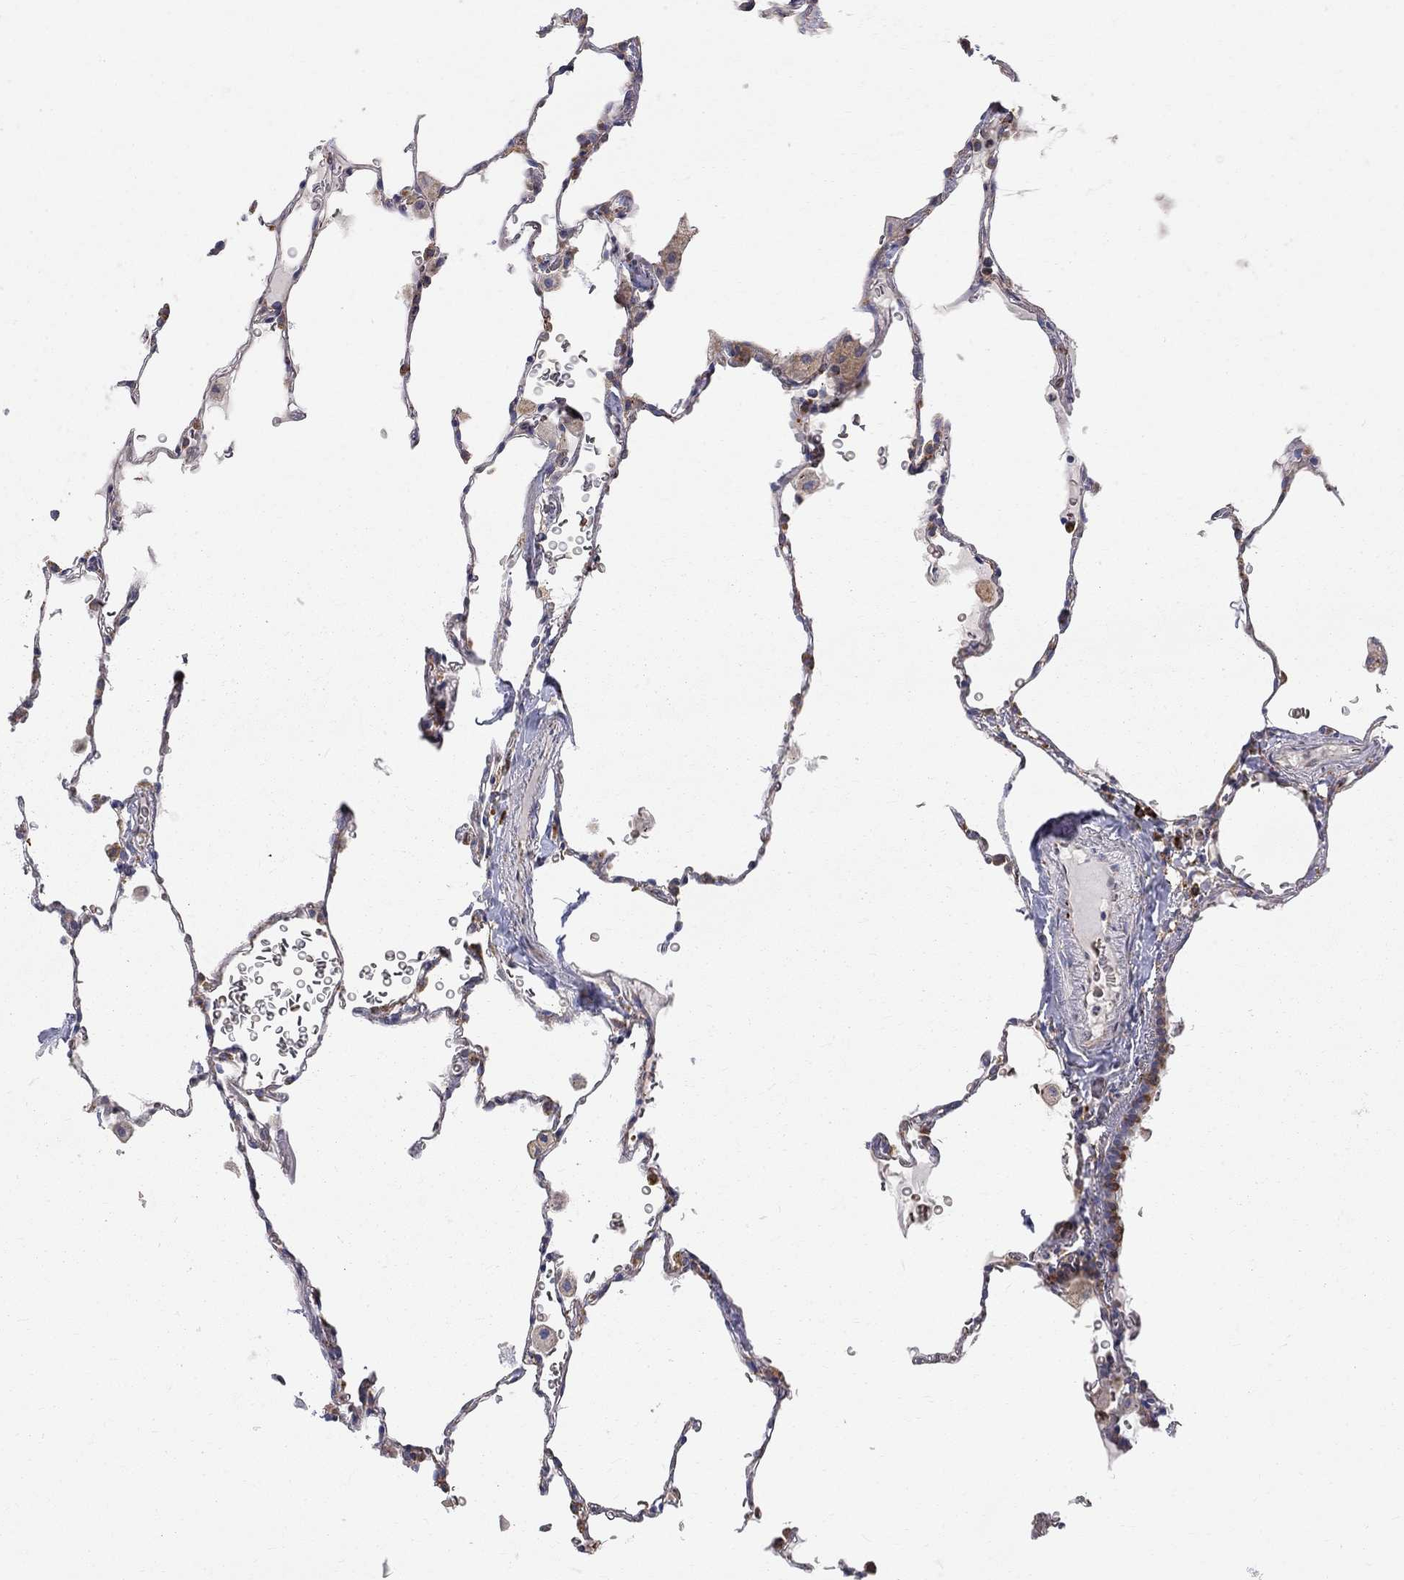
{"staining": {"intensity": "negative", "quantity": "none", "location": "none"}, "tissue": "lung", "cell_type": "Alveolar cells", "image_type": "normal", "snomed": [{"axis": "morphology", "description": "Normal tissue, NOS"}, {"axis": "morphology", "description": "Adenocarcinoma, metastatic, NOS"}, {"axis": "topography", "description": "Lung"}], "caption": "Immunohistochemistry (IHC) image of unremarkable lung: human lung stained with DAB shows no significant protein expression in alveolar cells.", "gene": "CASTOR1", "patient": {"sex": "male", "age": 45}}